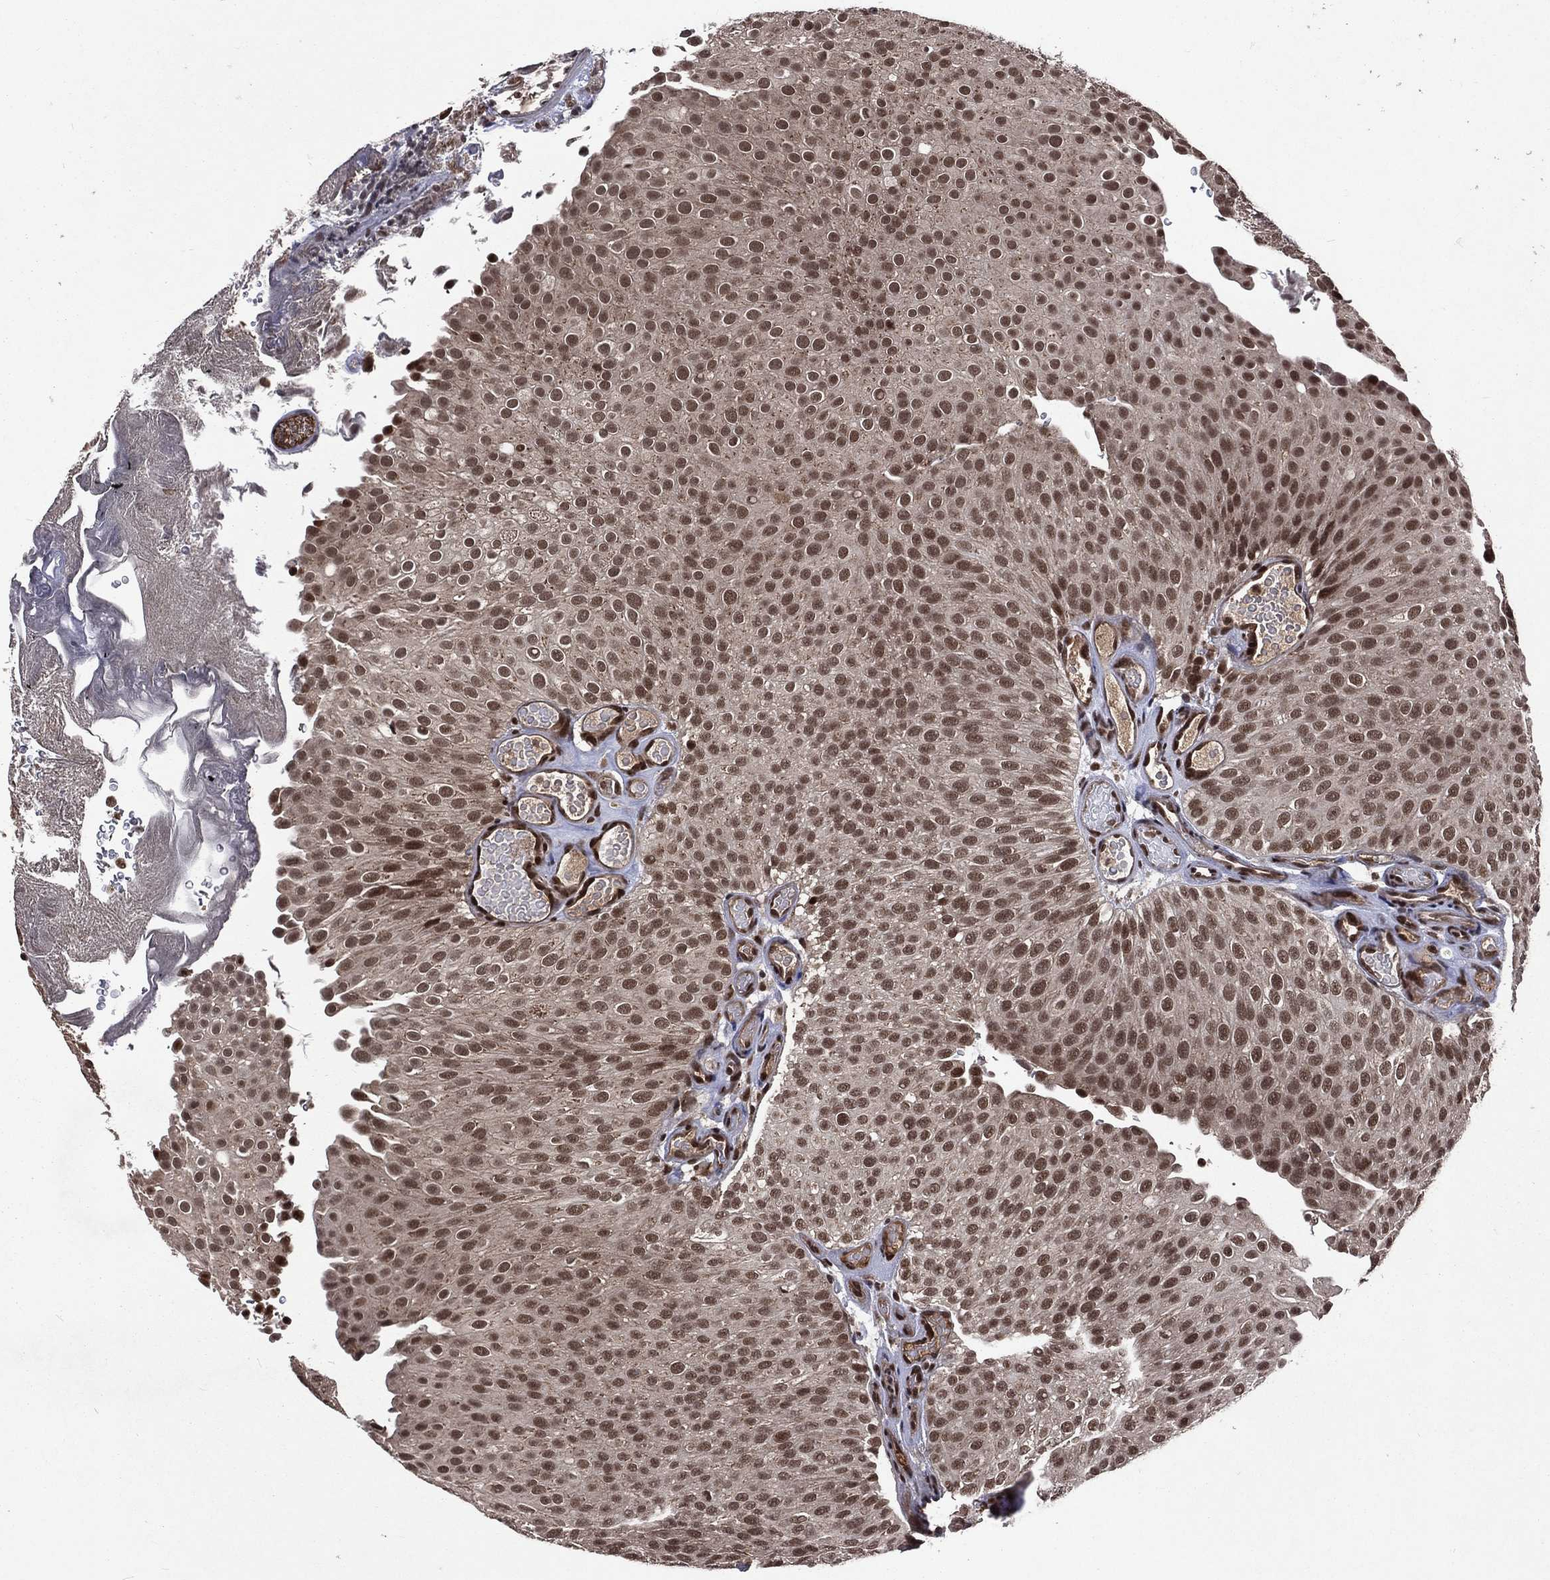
{"staining": {"intensity": "moderate", "quantity": ">75%", "location": "nuclear"}, "tissue": "urothelial cancer", "cell_type": "Tumor cells", "image_type": "cancer", "snomed": [{"axis": "morphology", "description": "Urothelial carcinoma, Low grade"}, {"axis": "topography", "description": "Urinary bladder"}], "caption": "Tumor cells demonstrate moderate nuclear expression in about >75% of cells in low-grade urothelial carcinoma.", "gene": "DMAP1", "patient": {"sex": "male", "age": 78}}